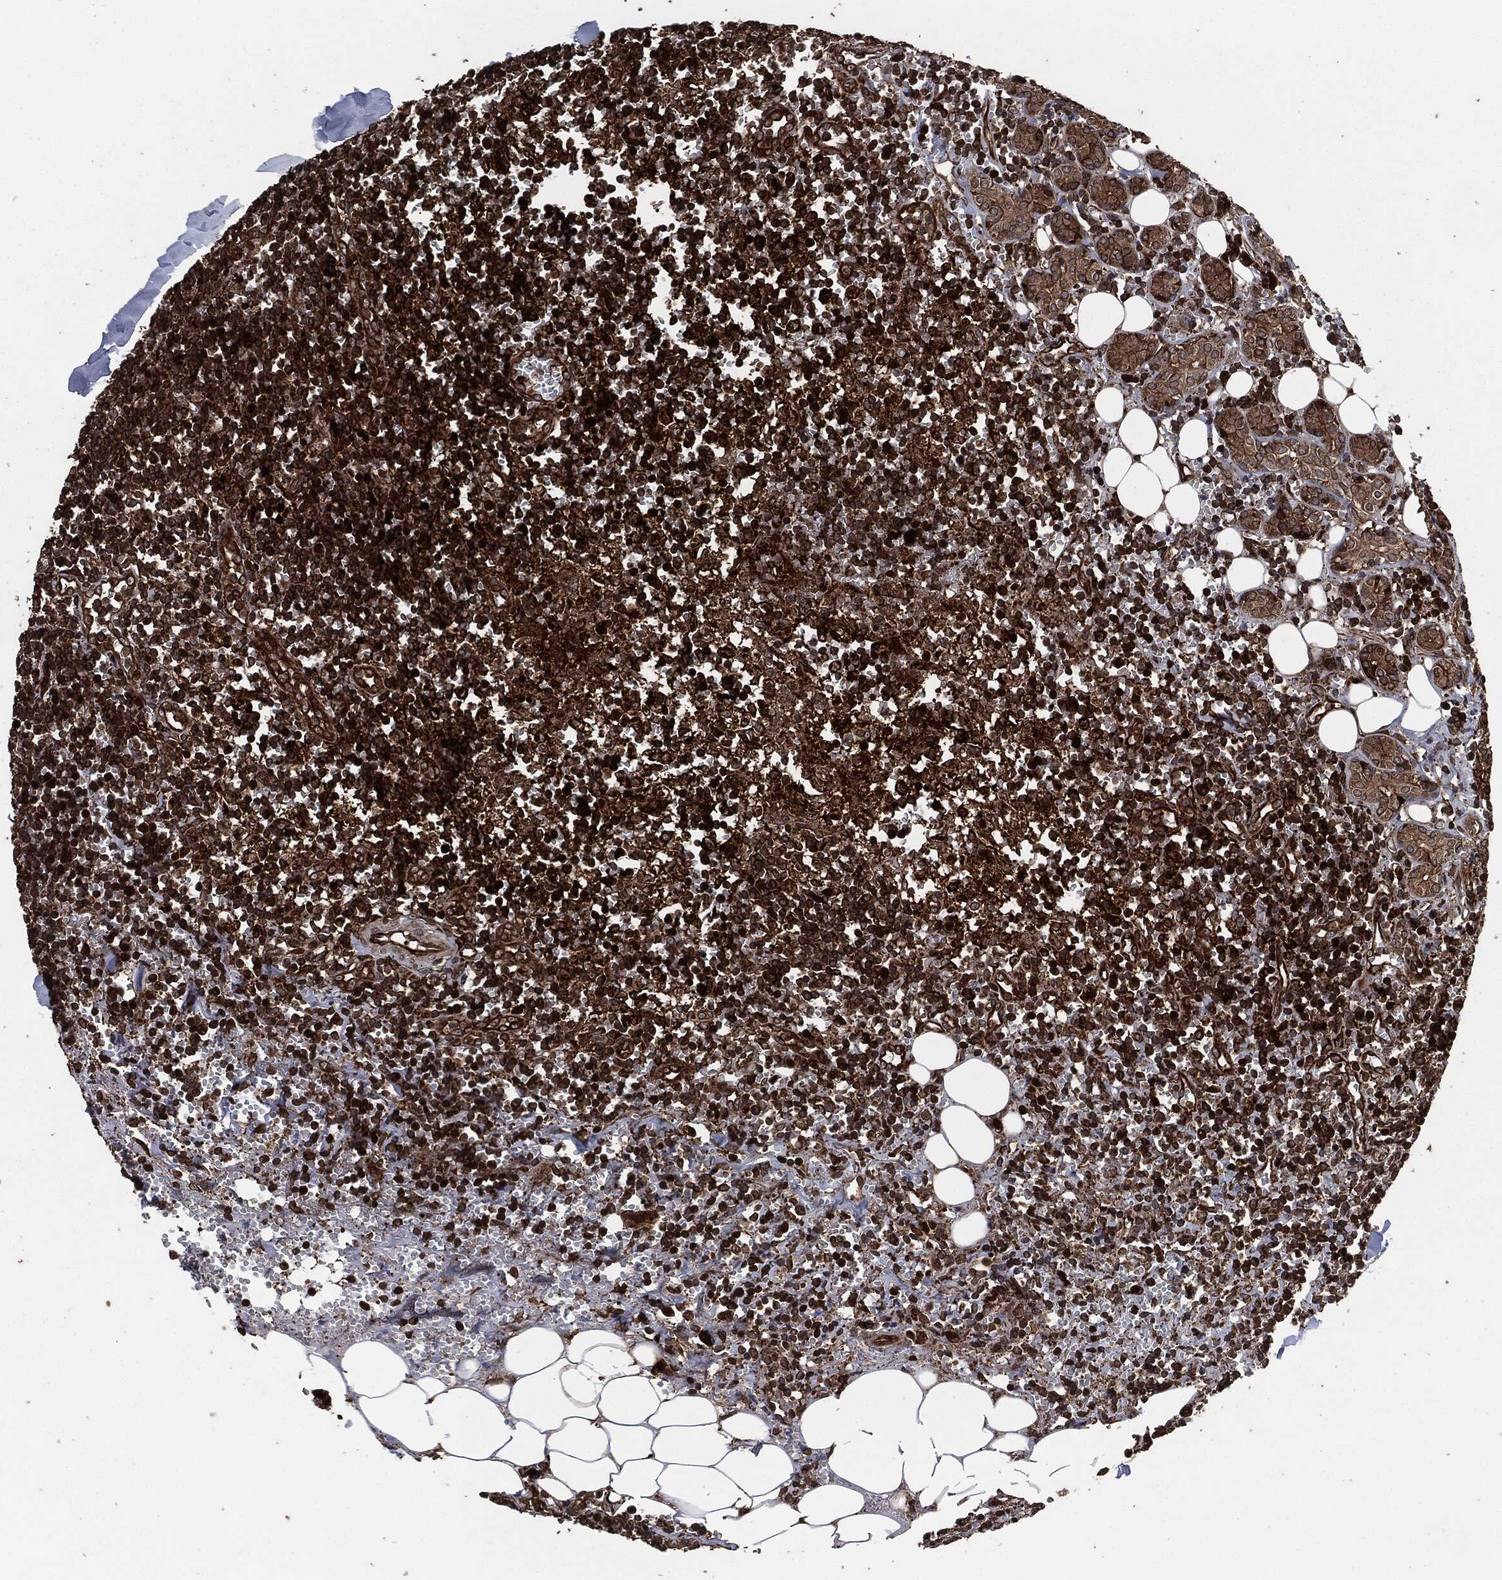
{"staining": {"intensity": "strong", "quantity": ">75%", "location": "cytoplasmic/membranous"}, "tissue": "lymph node", "cell_type": "Non-germinal center cells", "image_type": "normal", "snomed": [{"axis": "morphology", "description": "Normal tissue, NOS"}, {"axis": "topography", "description": "Lymph node"}, {"axis": "topography", "description": "Salivary gland"}], "caption": "Lymph node stained for a protein demonstrates strong cytoplasmic/membranous positivity in non-germinal center cells. The protein is shown in brown color, while the nuclei are stained blue.", "gene": "IFIT1", "patient": {"sex": "male", "age": 78}}